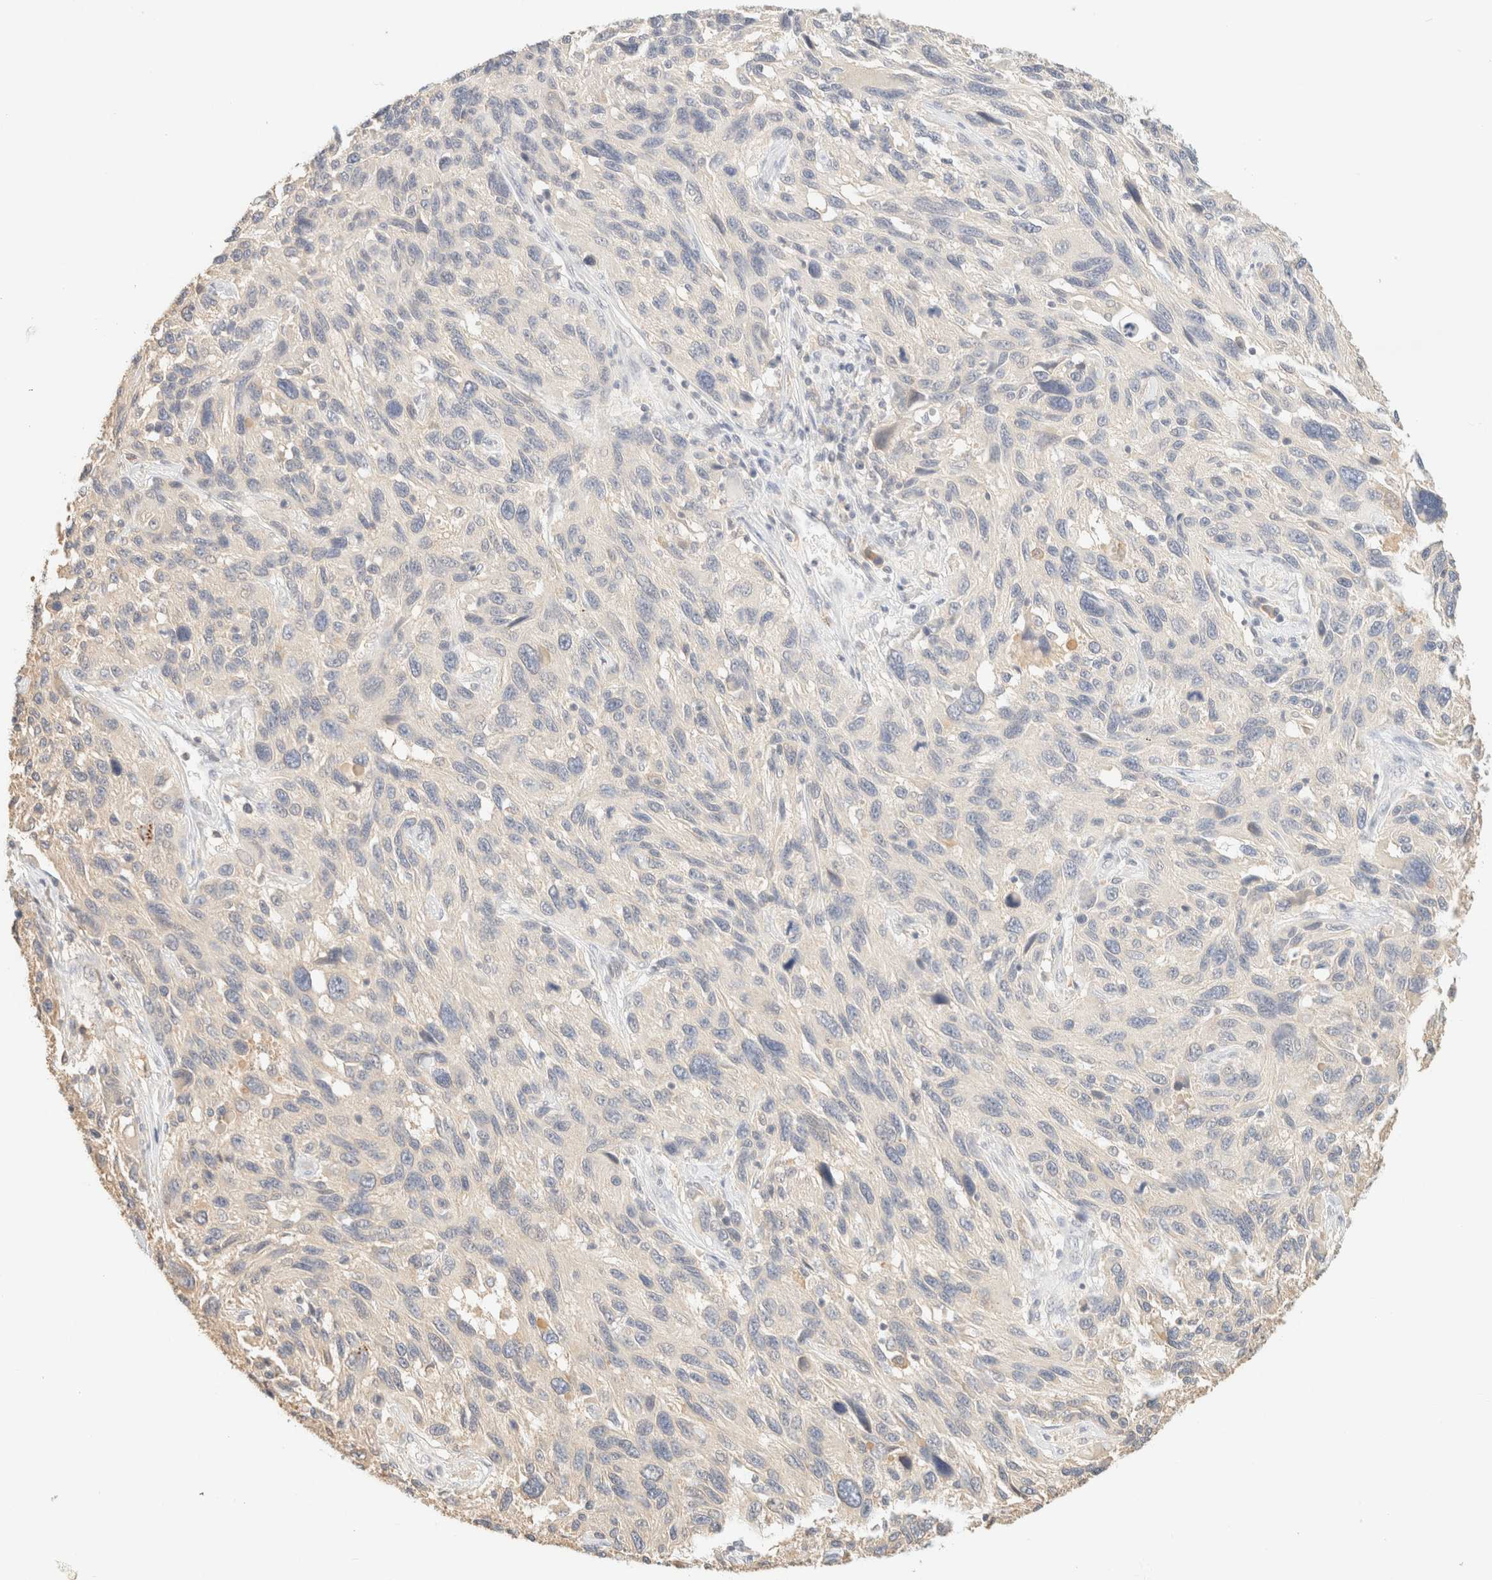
{"staining": {"intensity": "negative", "quantity": "none", "location": "none"}, "tissue": "melanoma", "cell_type": "Tumor cells", "image_type": "cancer", "snomed": [{"axis": "morphology", "description": "Malignant melanoma, NOS"}, {"axis": "topography", "description": "Skin"}], "caption": "Immunohistochemistry (IHC) histopathology image of human melanoma stained for a protein (brown), which shows no expression in tumor cells. (DAB immunohistochemistry visualized using brightfield microscopy, high magnification).", "gene": "TIMD4", "patient": {"sex": "male", "age": 53}}